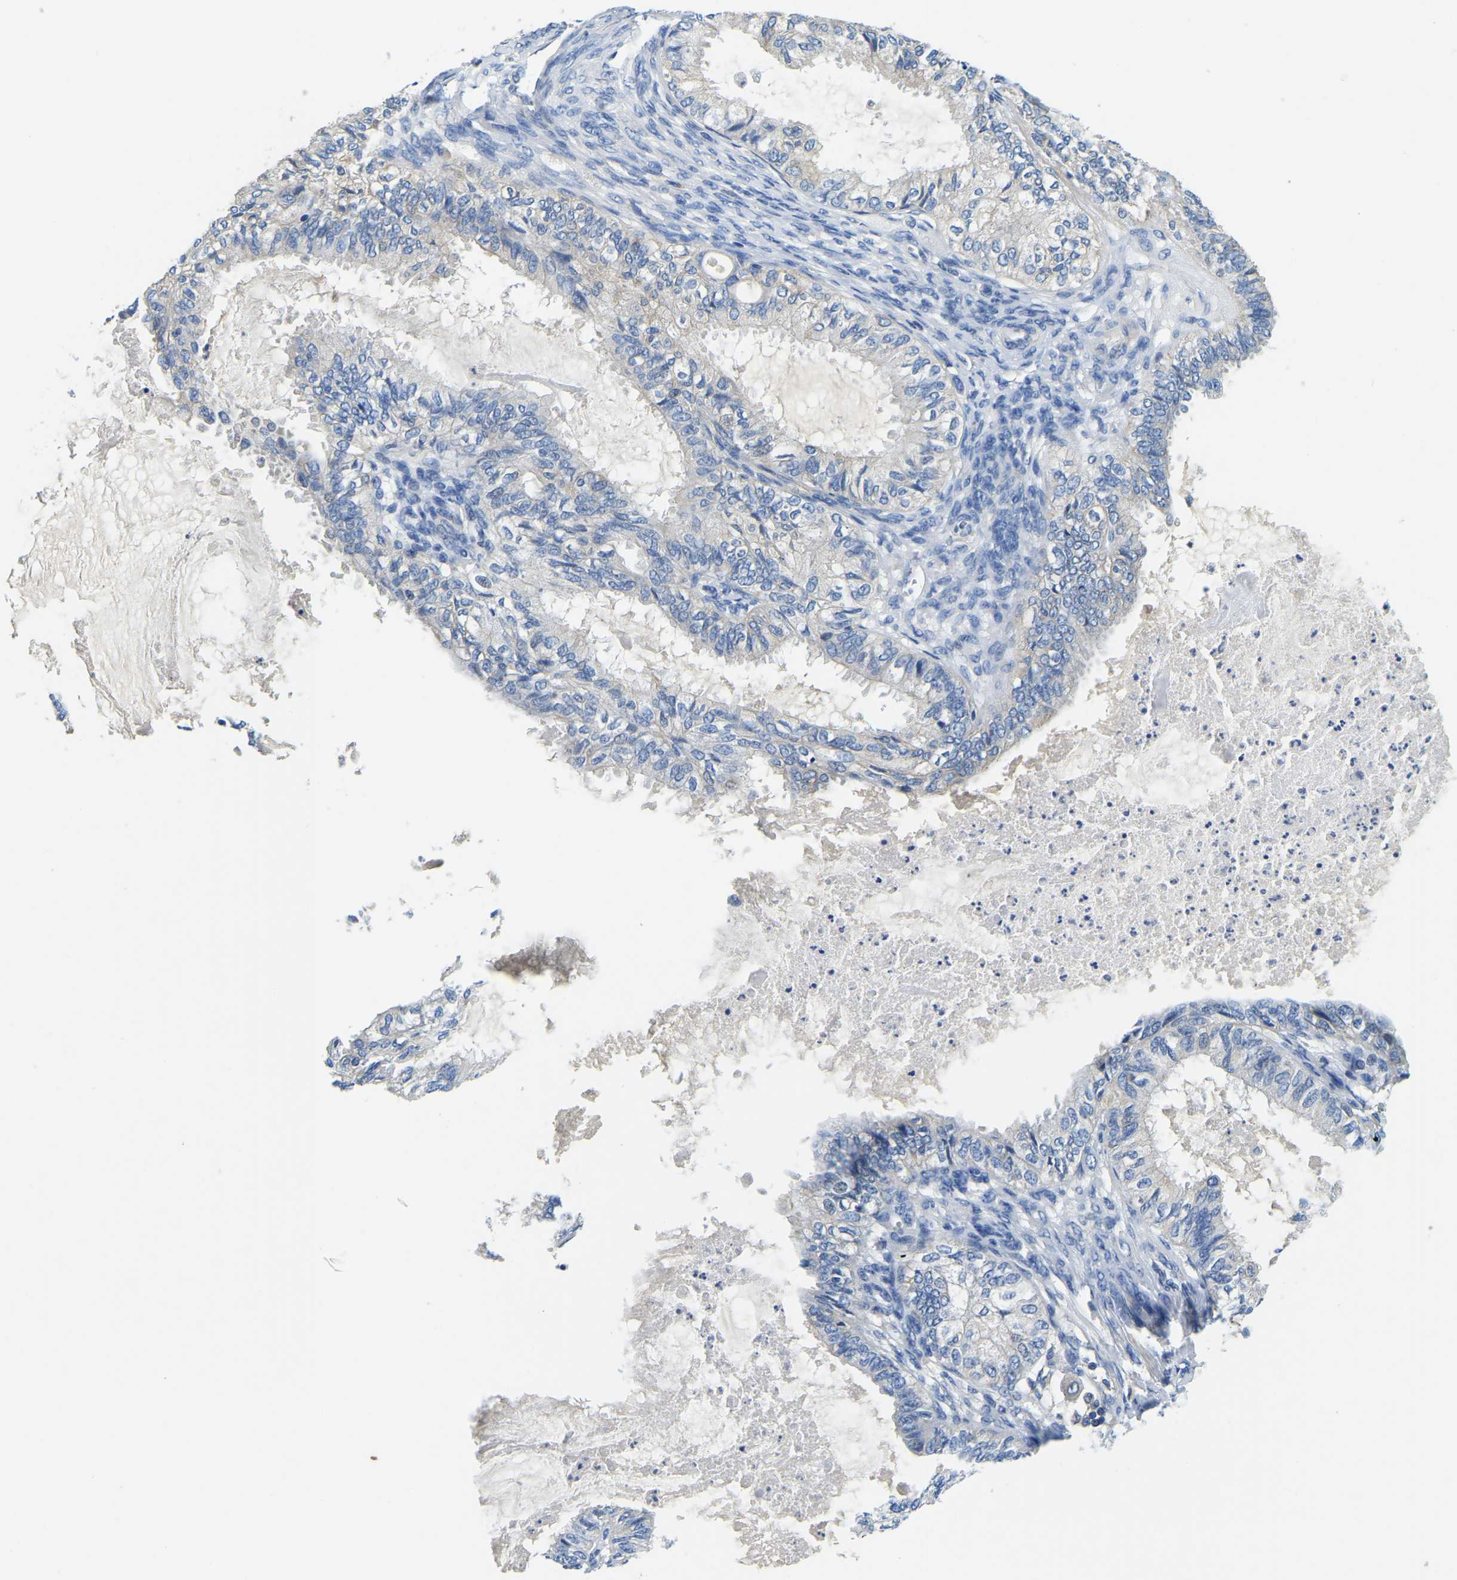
{"staining": {"intensity": "weak", "quantity": "<25%", "location": "cytoplasmic/membranous"}, "tissue": "cervical cancer", "cell_type": "Tumor cells", "image_type": "cancer", "snomed": [{"axis": "morphology", "description": "Normal tissue, NOS"}, {"axis": "morphology", "description": "Adenocarcinoma, NOS"}, {"axis": "topography", "description": "Cervix"}, {"axis": "topography", "description": "Endometrium"}], "caption": "The image demonstrates no significant staining in tumor cells of cervical cancer (adenocarcinoma). (Immunohistochemistry (ihc), brightfield microscopy, high magnification).", "gene": "STAT2", "patient": {"sex": "female", "age": 86}}